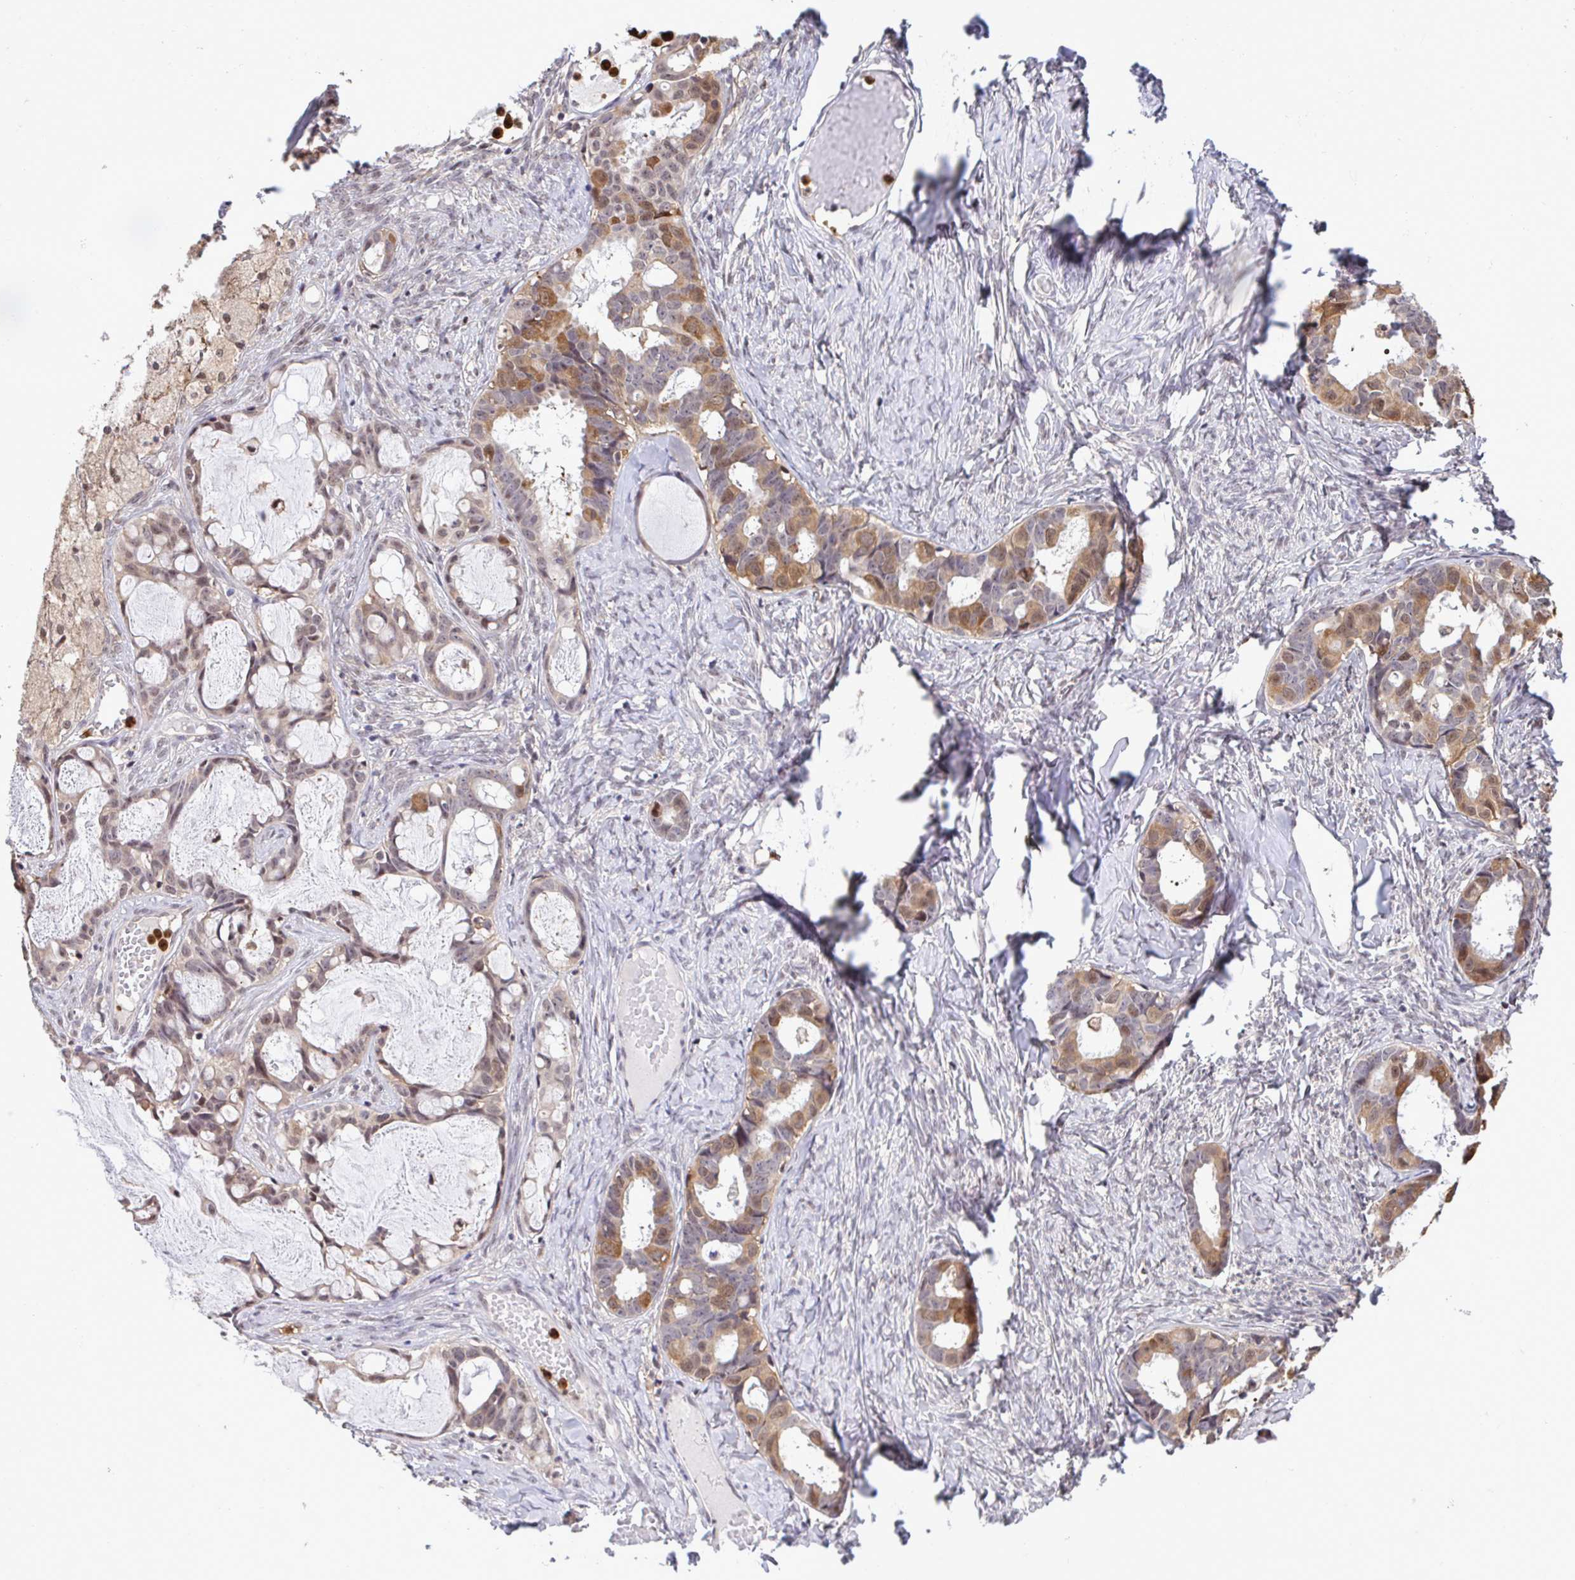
{"staining": {"intensity": "moderate", "quantity": ">75%", "location": "cytoplasmic/membranous,nuclear"}, "tissue": "ovarian cancer", "cell_type": "Tumor cells", "image_type": "cancer", "snomed": [{"axis": "morphology", "description": "Cystadenocarcinoma, serous, NOS"}, {"axis": "topography", "description": "Ovary"}], "caption": "Approximately >75% of tumor cells in human ovarian serous cystadenocarcinoma reveal moderate cytoplasmic/membranous and nuclear protein staining as visualized by brown immunohistochemical staining.", "gene": "OR6K3", "patient": {"sex": "female", "age": 69}}